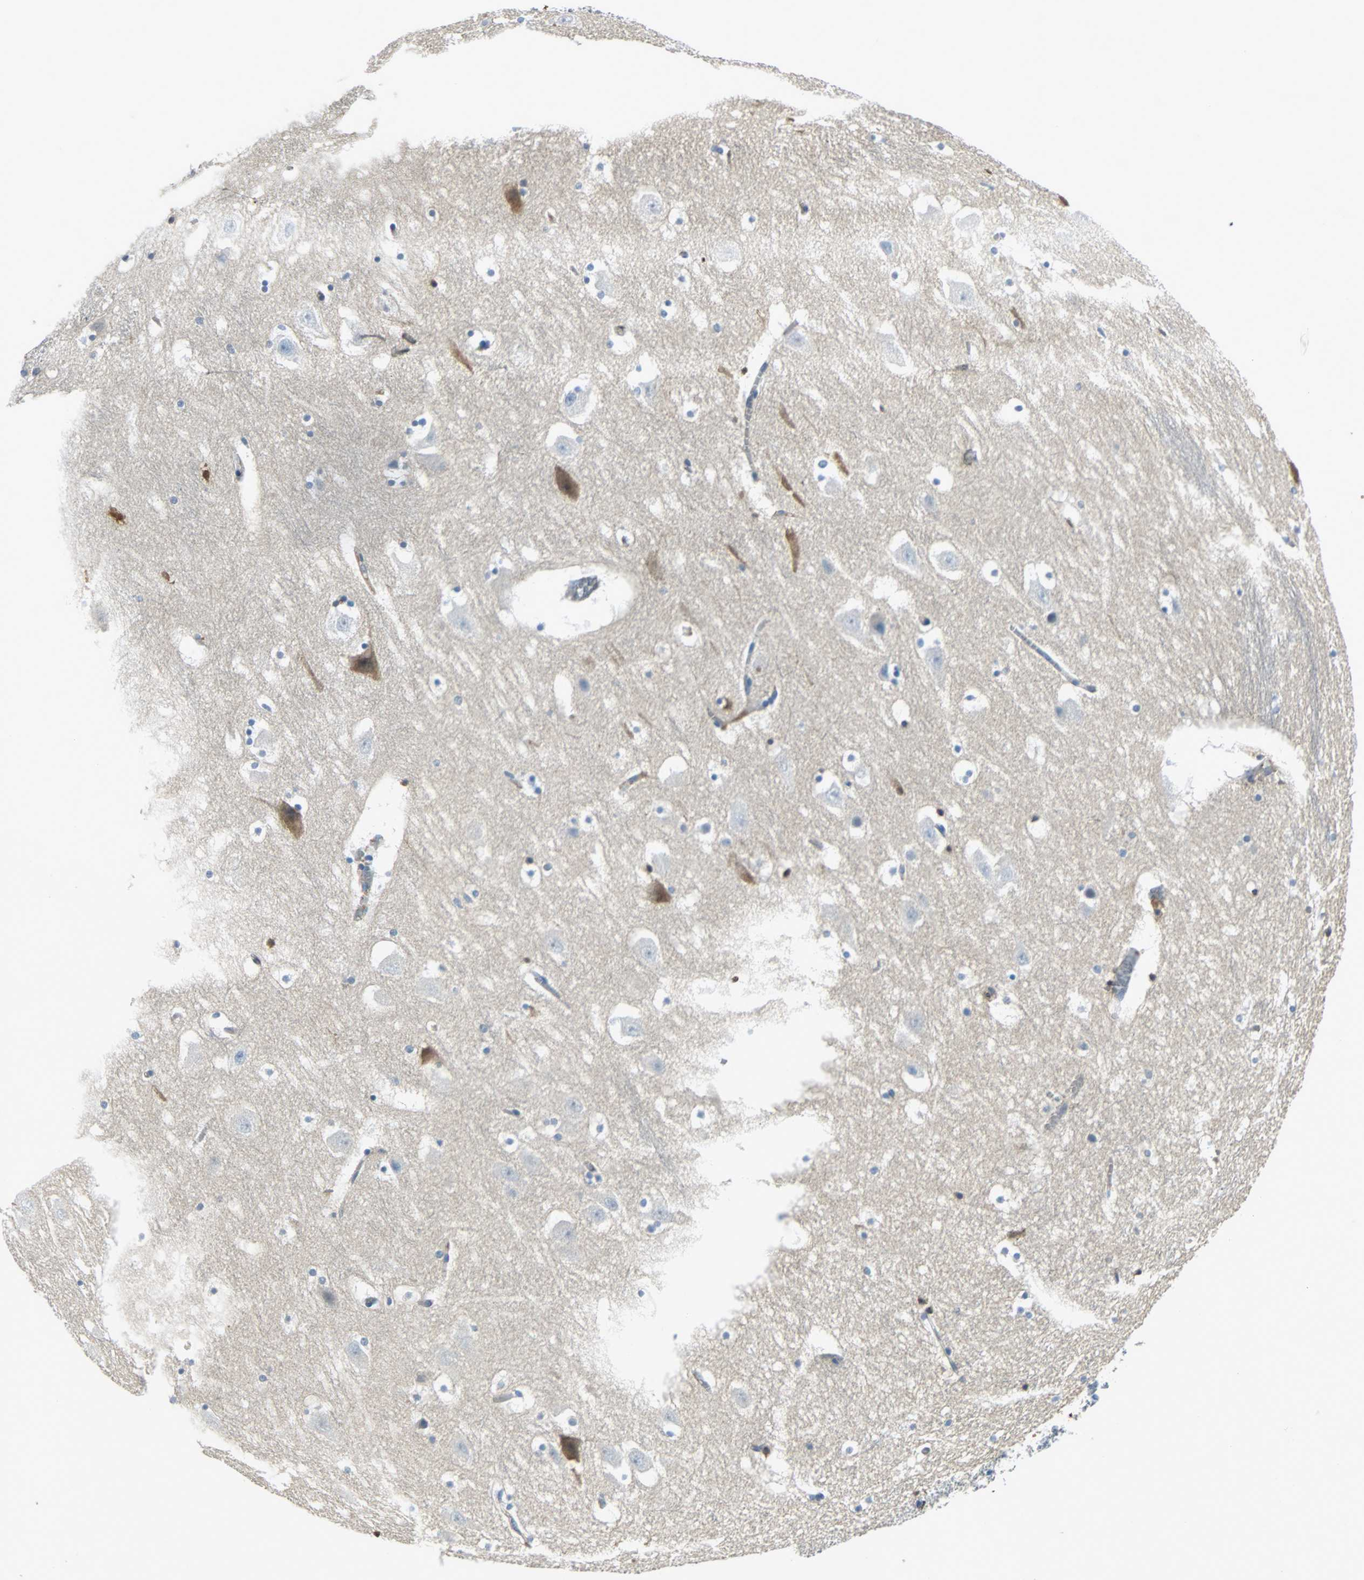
{"staining": {"intensity": "negative", "quantity": "none", "location": "none"}, "tissue": "hippocampus", "cell_type": "Glial cells", "image_type": "normal", "snomed": [{"axis": "morphology", "description": "Normal tissue, NOS"}, {"axis": "topography", "description": "Hippocampus"}], "caption": "High power microscopy histopathology image of an immunohistochemistry histopathology image of unremarkable hippocampus, revealing no significant expression in glial cells.", "gene": "IGHA1", "patient": {"sex": "male", "age": 45}}